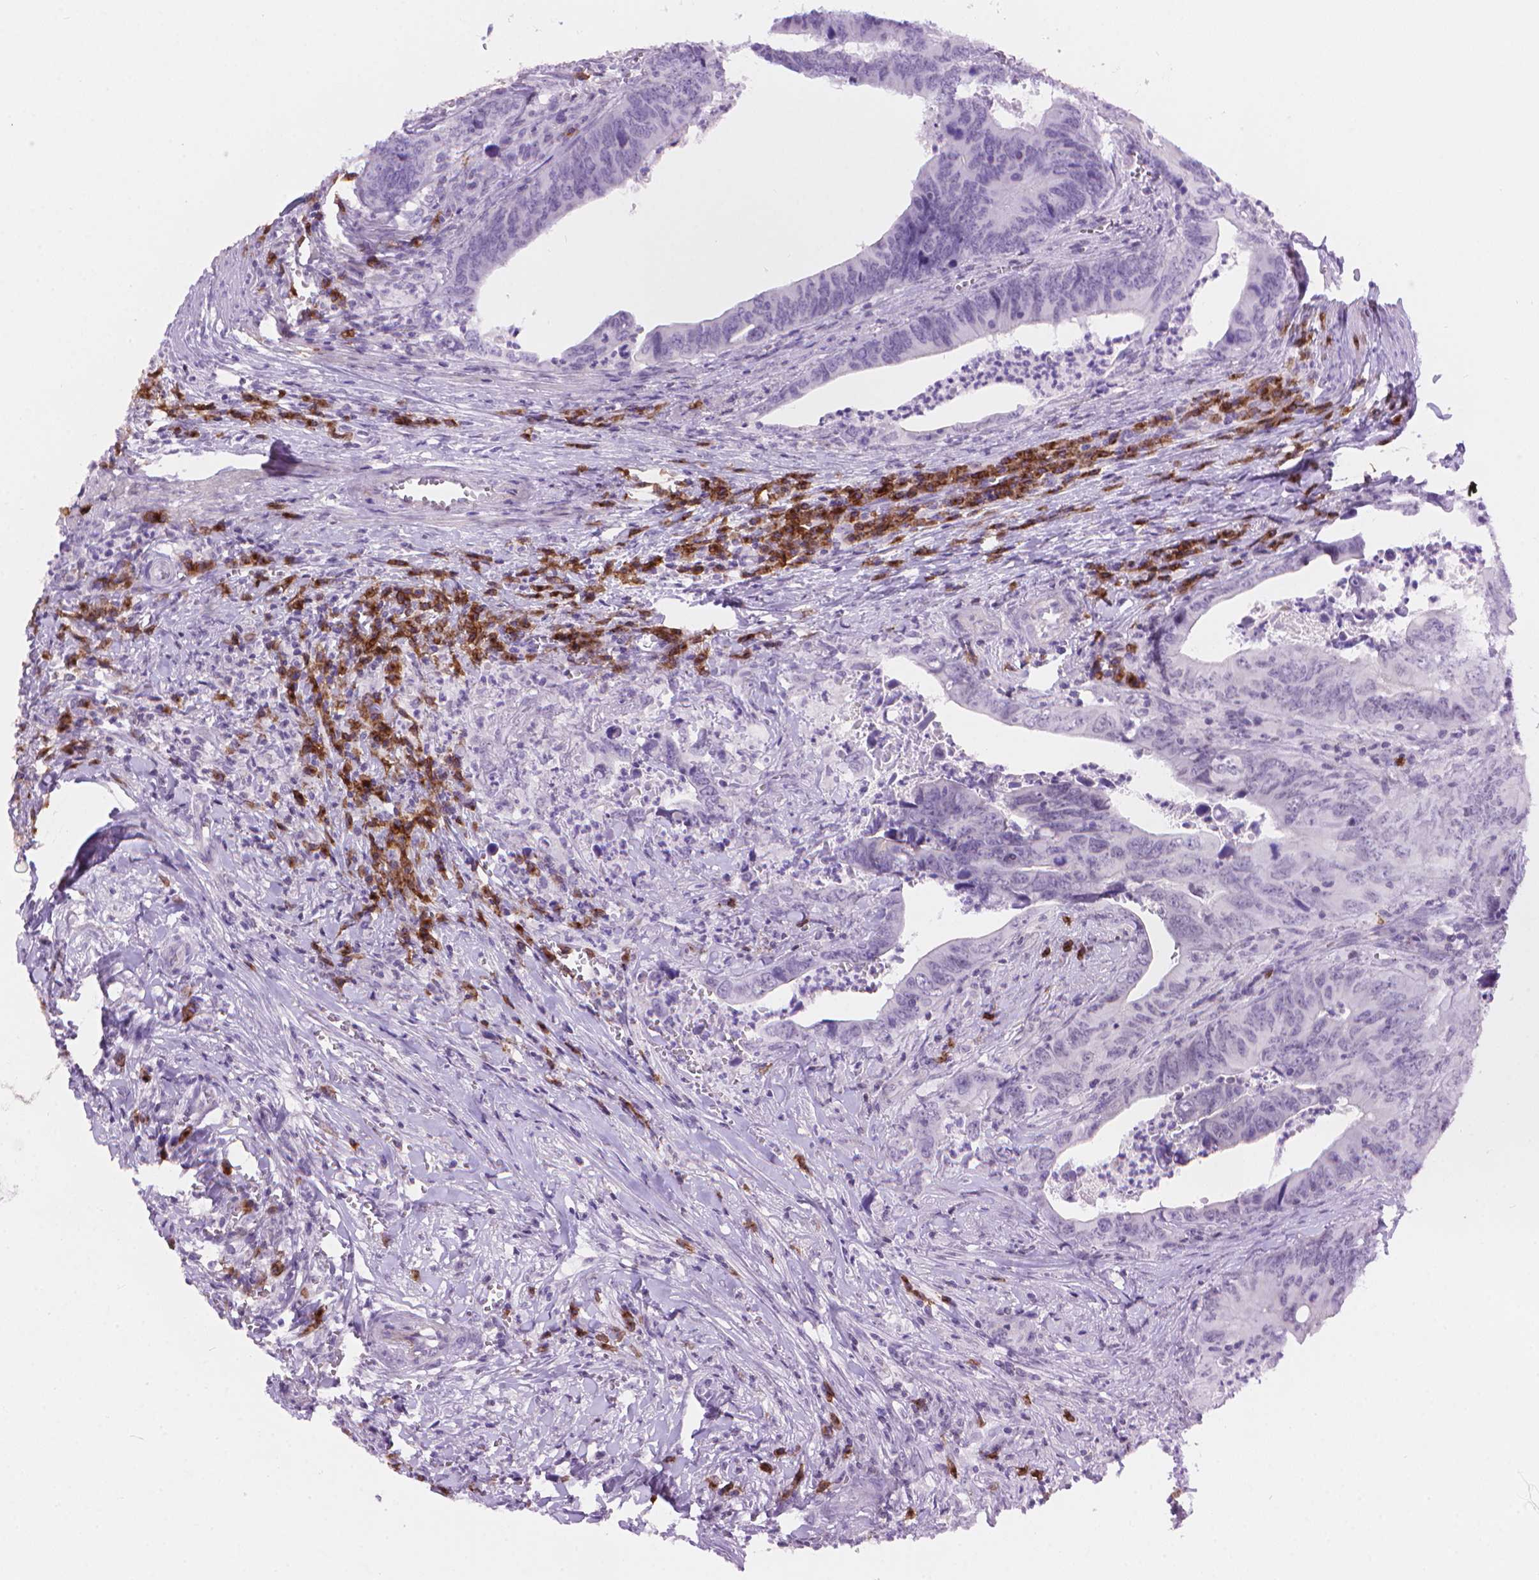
{"staining": {"intensity": "negative", "quantity": "none", "location": "none"}, "tissue": "colorectal cancer", "cell_type": "Tumor cells", "image_type": "cancer", "snomed": [{"axis": "morphology", "description": "Adenocarcinoma, NOS"}, {"axis": "topography", "description": "Colon"}], "caption": "Tumor cells are negative for protein expression in human colorectal cancer (adenocarcinoma).", "gene": "TMEM184A", "patient": {"sex": "female", "age": 82}}